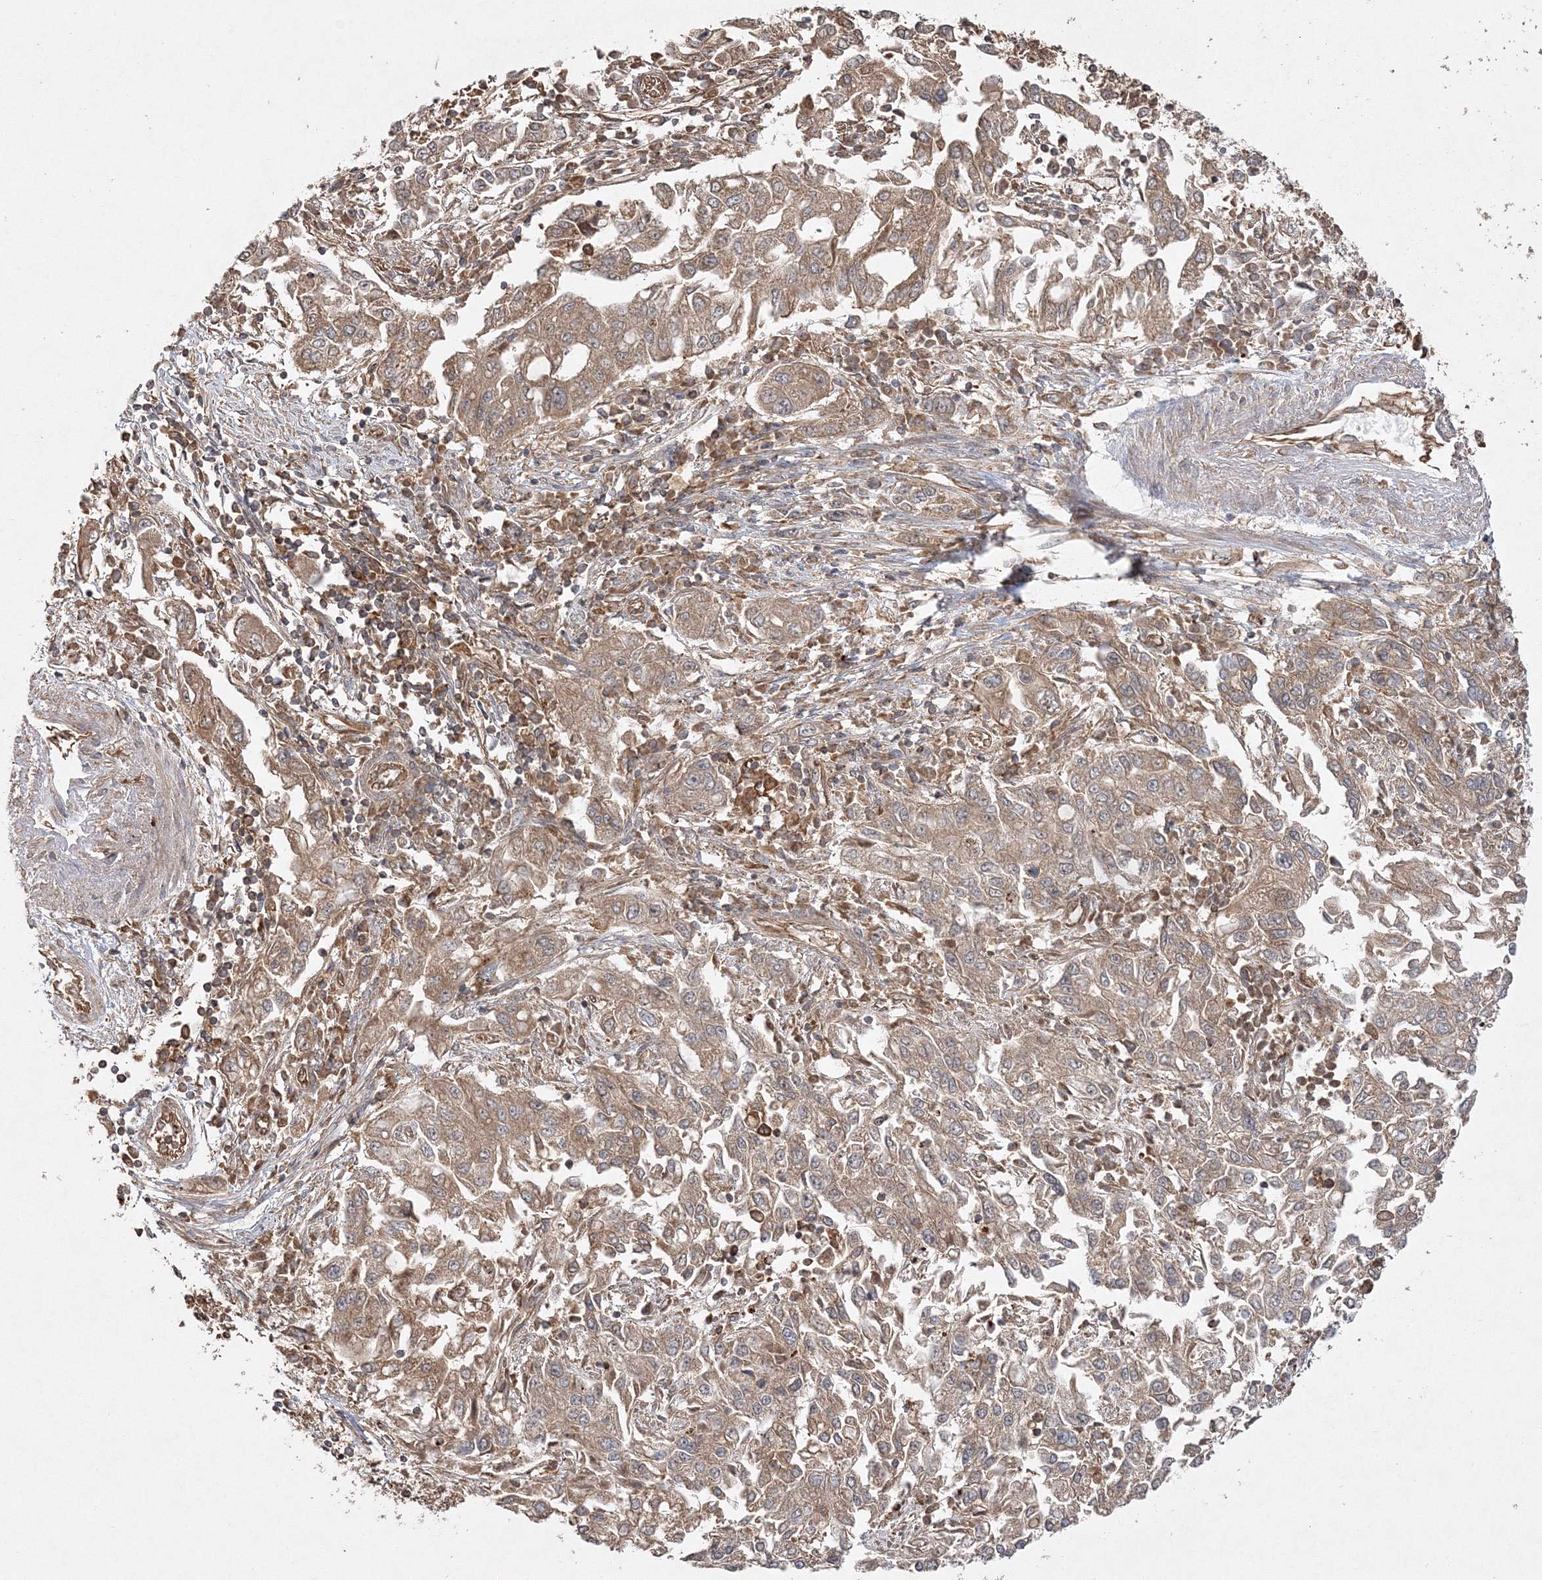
{"staining": {"intensity": "weak", "quantity": ">75%", "location": "cytoplasmic/membranous"}, "tissue": "endometrial cancer", "cell_type": "Tumor cells", "image_type": "cancer", "snomed": [{"axis": "morphology", "description": "Adenocarcinoma, NOS"}, {"axis": "topography", "description": "Endometrium"}], "caption": "About >75% of tumor cells in adenocarcinoma (endometrial) show weak cytoplasmic/membranous protein staining as visualized by brown immunohistochemical staining.", "gene": "WDR37", "patient": {"sex": "female", "age": 49}}